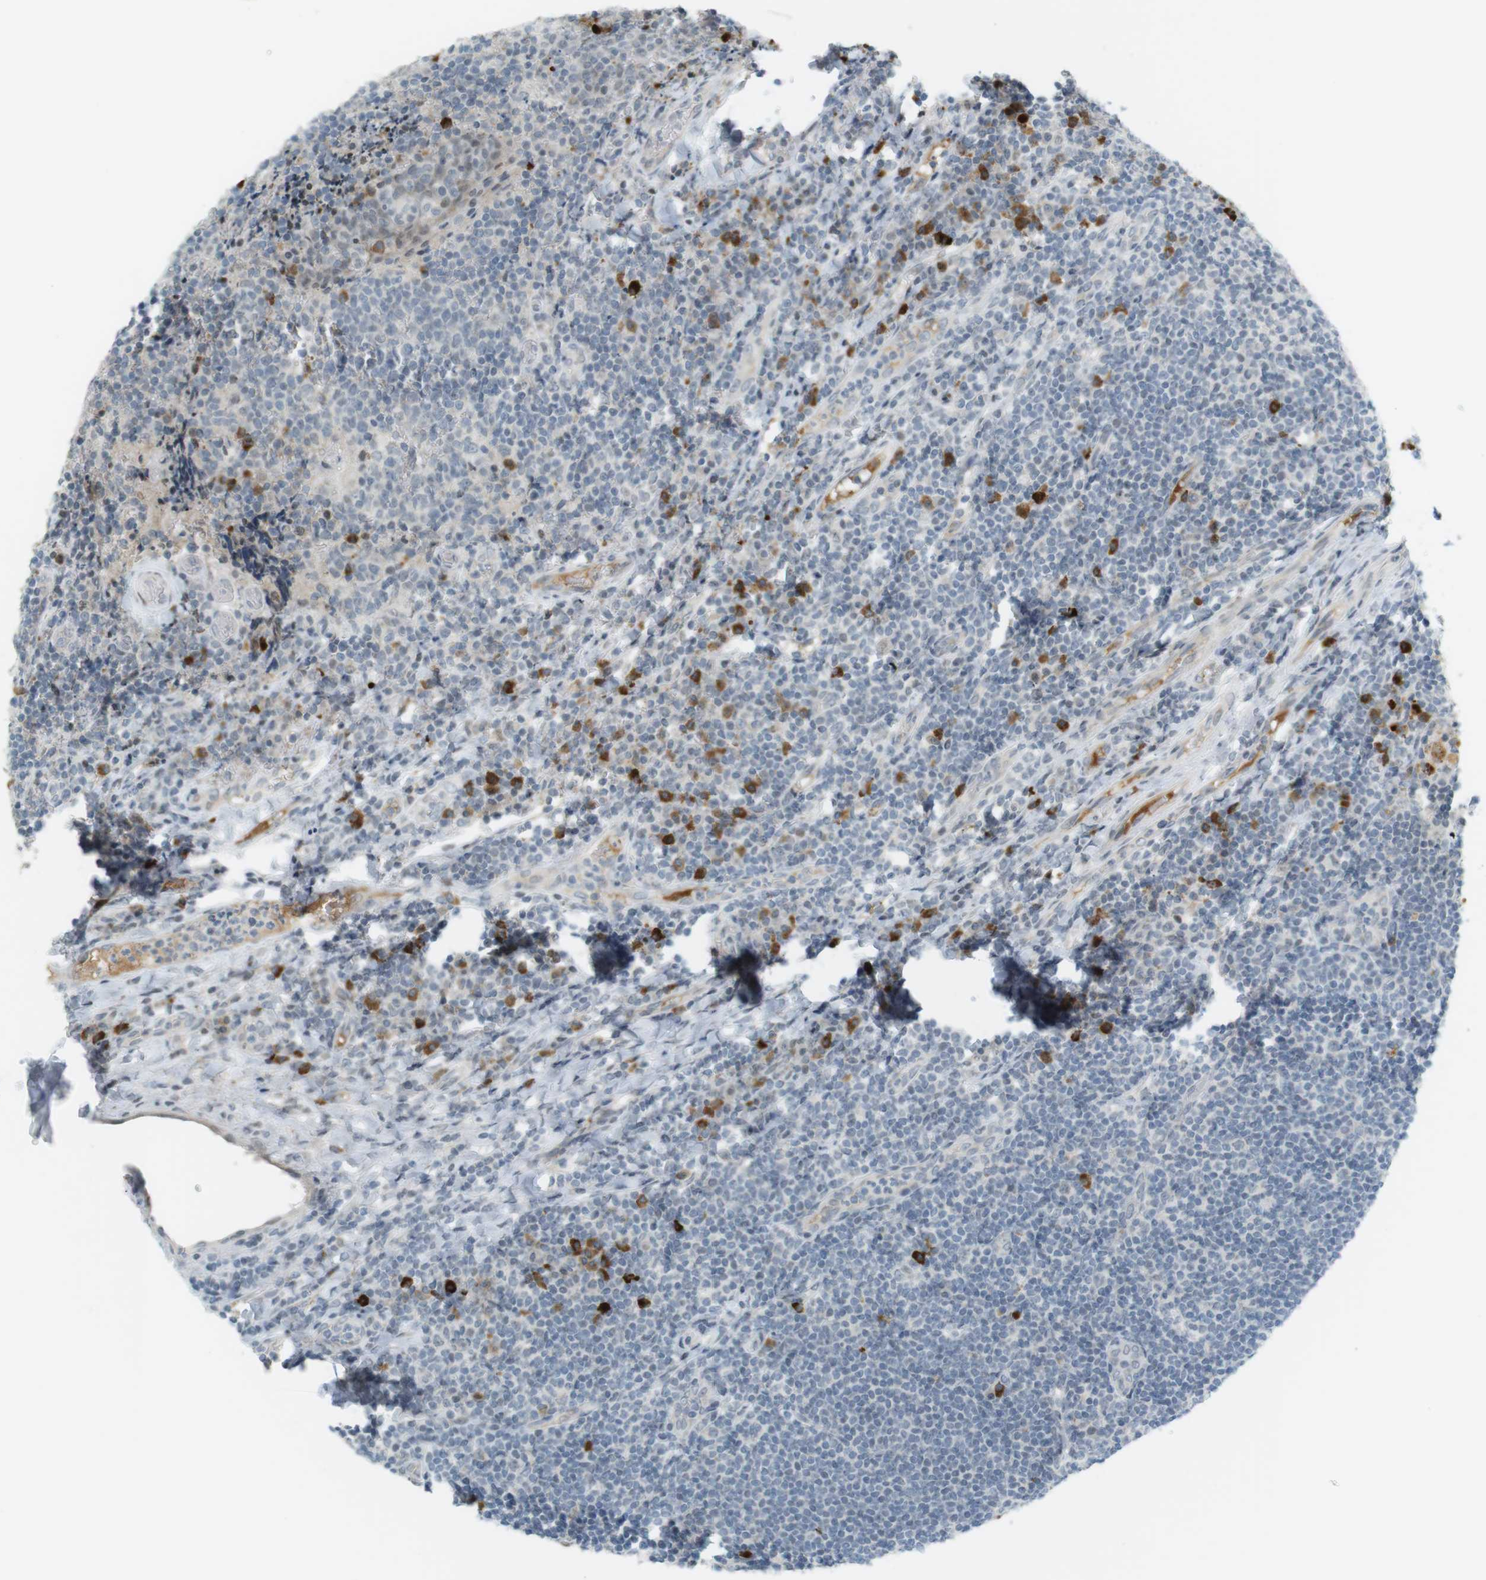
{"staining": {"intensity": "moderate", "quantity": "<25%", "location": "cytoplasmic/membranous"}, "tissue": "tonsil", "cell_type": "Germinal center cells", "image_type": "normal", "snomed": [{"axis": "morphology", "description": "Normal tissue, NOS"}, {"axis": "topography", "description": "Tonsil"}], "caption": "Benign tonsil reveals moderate cytoplasmic/membranous staining in about <25% of germinal center cells.", "gene": "DMC1", "patient": {"sex": "male", "age": 17}}